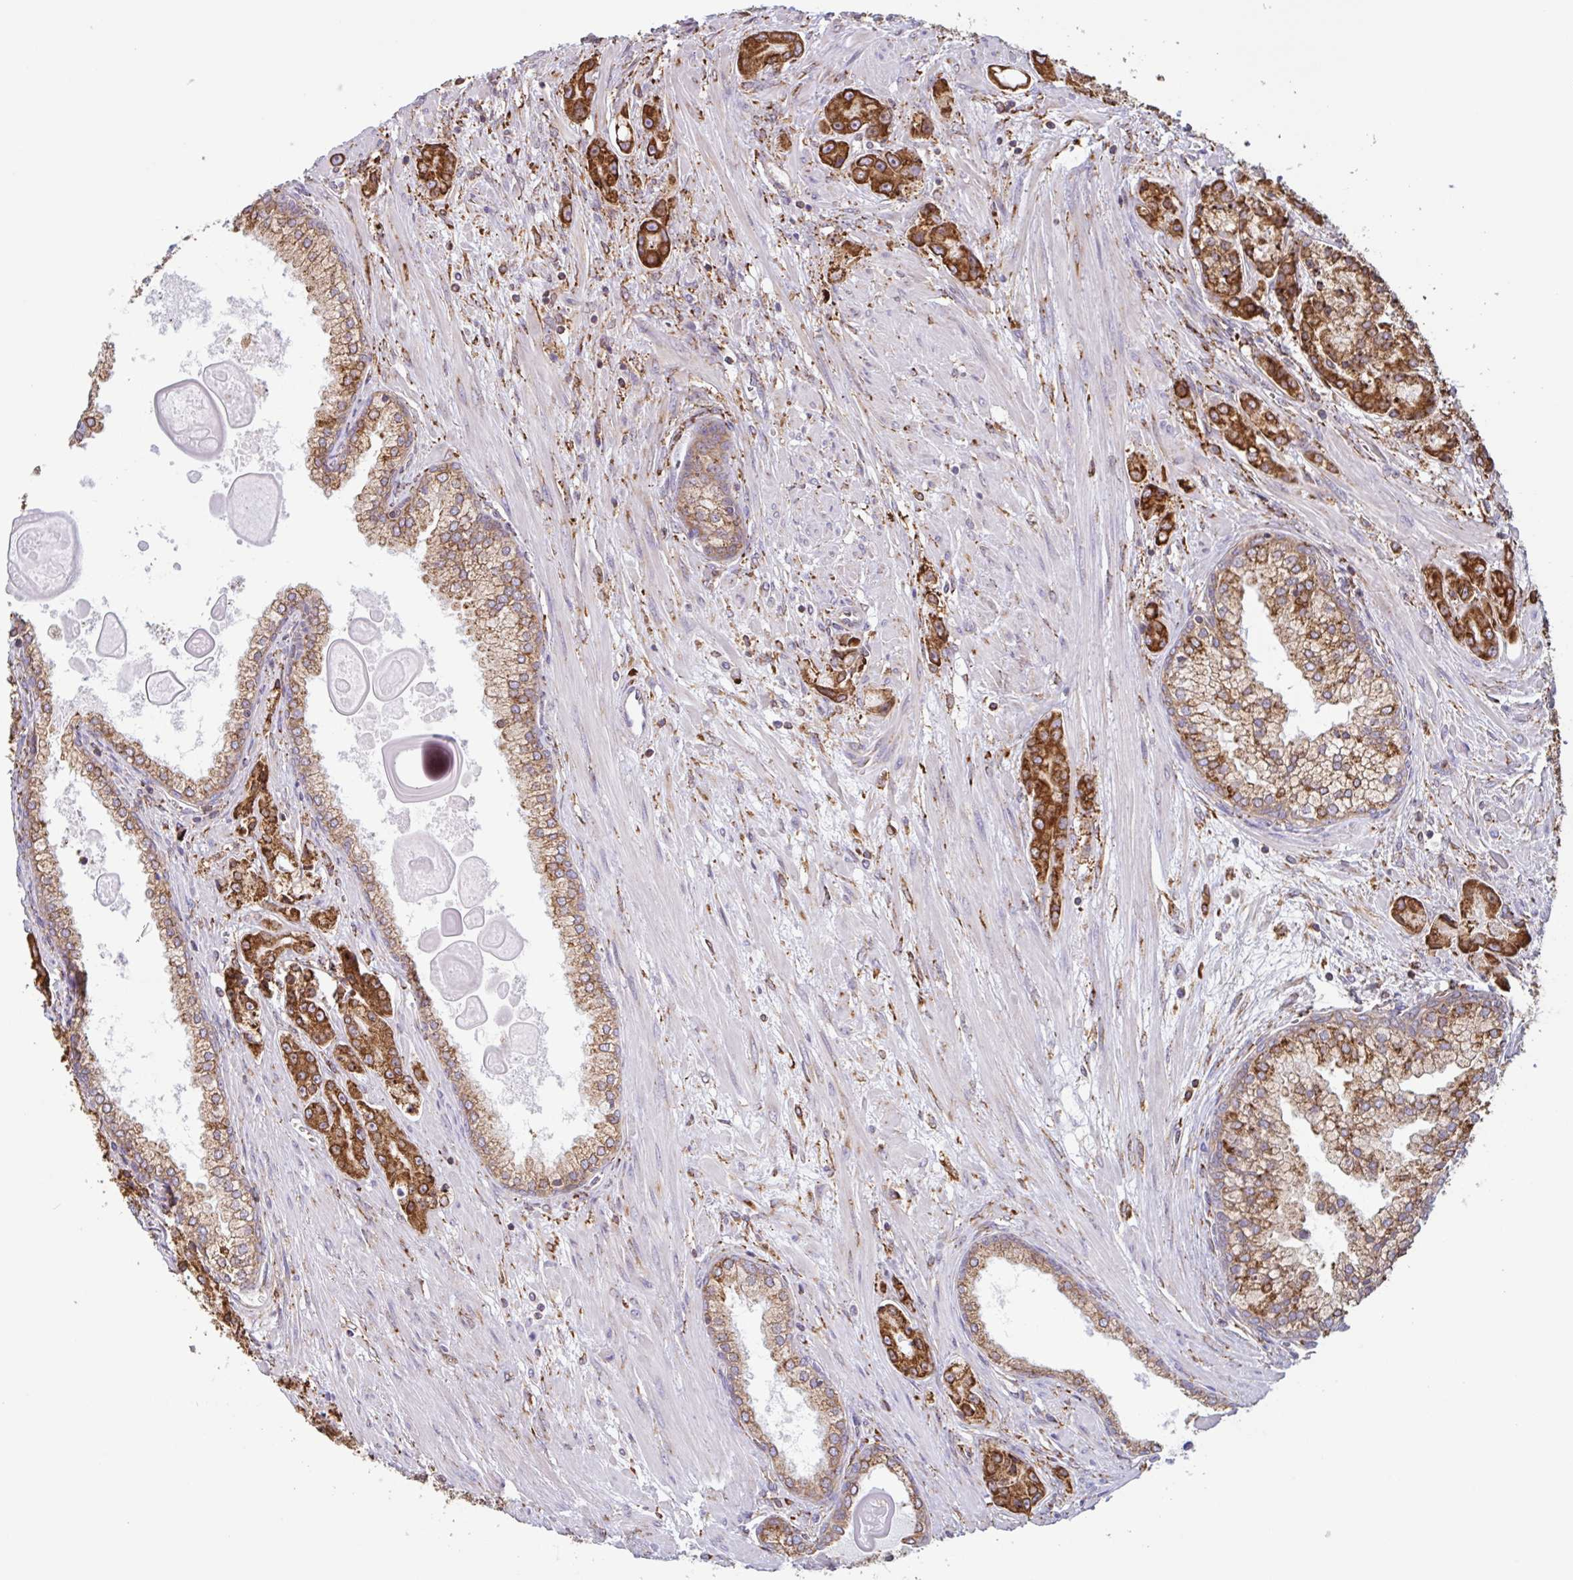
{"staining": {"intensity": "strong", "quantity": ">75%", "location": "cytoplasmic/membranous"}, "tissue": "prostate cancer", "cell_type": "Tumor cells", "image_type": "cancer", "snomed": [{"axis": "morphology", "description": "Adenocarcinoma, High grade"}, {"axis": "topography", "description": "Prostate"}], "caption": "The image exhibits staining of prostate adenocarcinoma (high-grade), revealing strong cytoplasmic/membranous protein expression (brown color) within tumor cells.", "gene": "DOK4", "patient": {"sex": "male", "age": 67}}